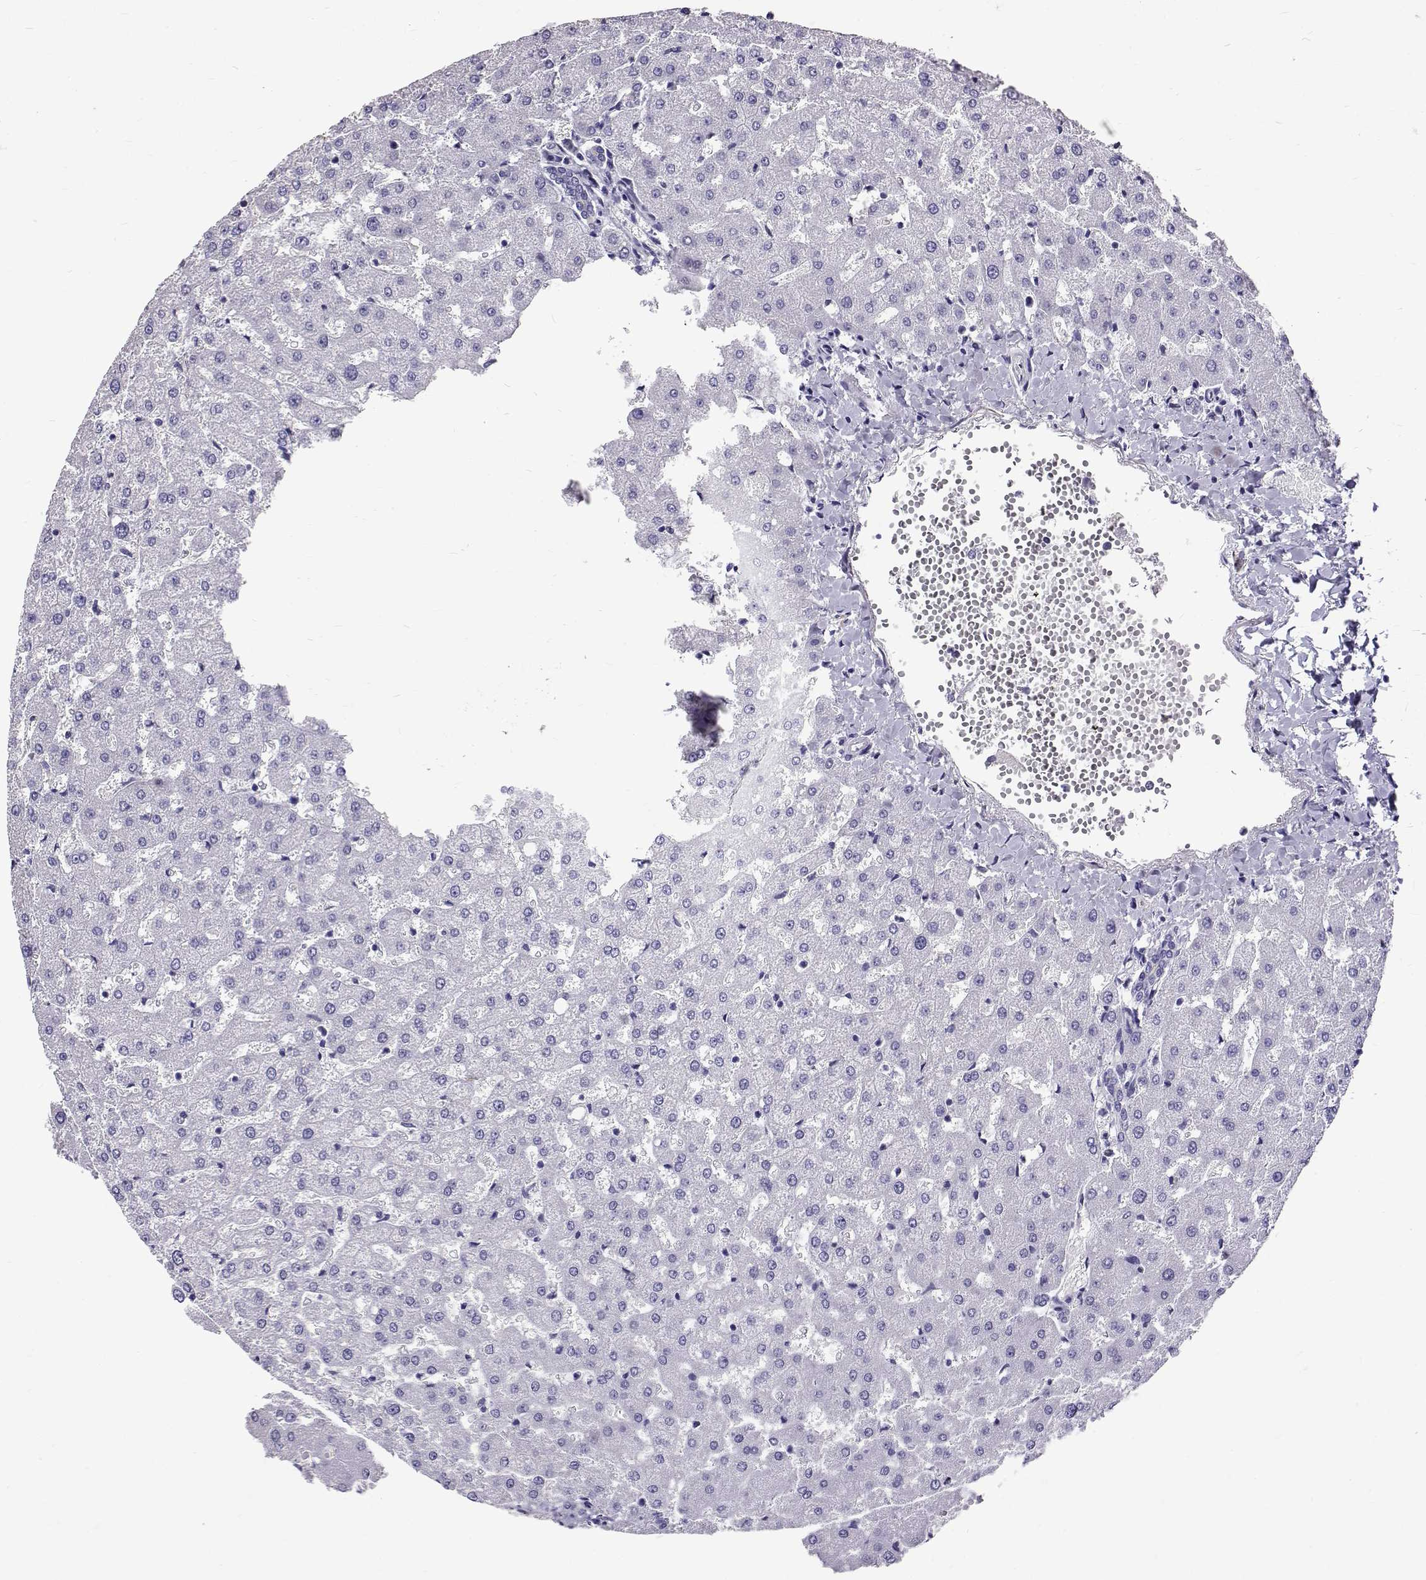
{"staining": {"intensity": "negative", "quantity": "none", "location": "none"}, "tissue": "liver", "cell_type": "Cholangiocytes", "image_type": "normal", "snomed": [{"axis": "morphology", "description": "Normal tissue, NOS"}, {"axis": "topography", "description": "Liver"}], "caption": "A high-resolution image shows immunohistochemistry staining of unremarkable liver, which reveals no significant expression in cholangiocytes. Nuclei are stained in blue.", "gene": "IGSF1", "patient": {"sex": "female", "age": 50}}